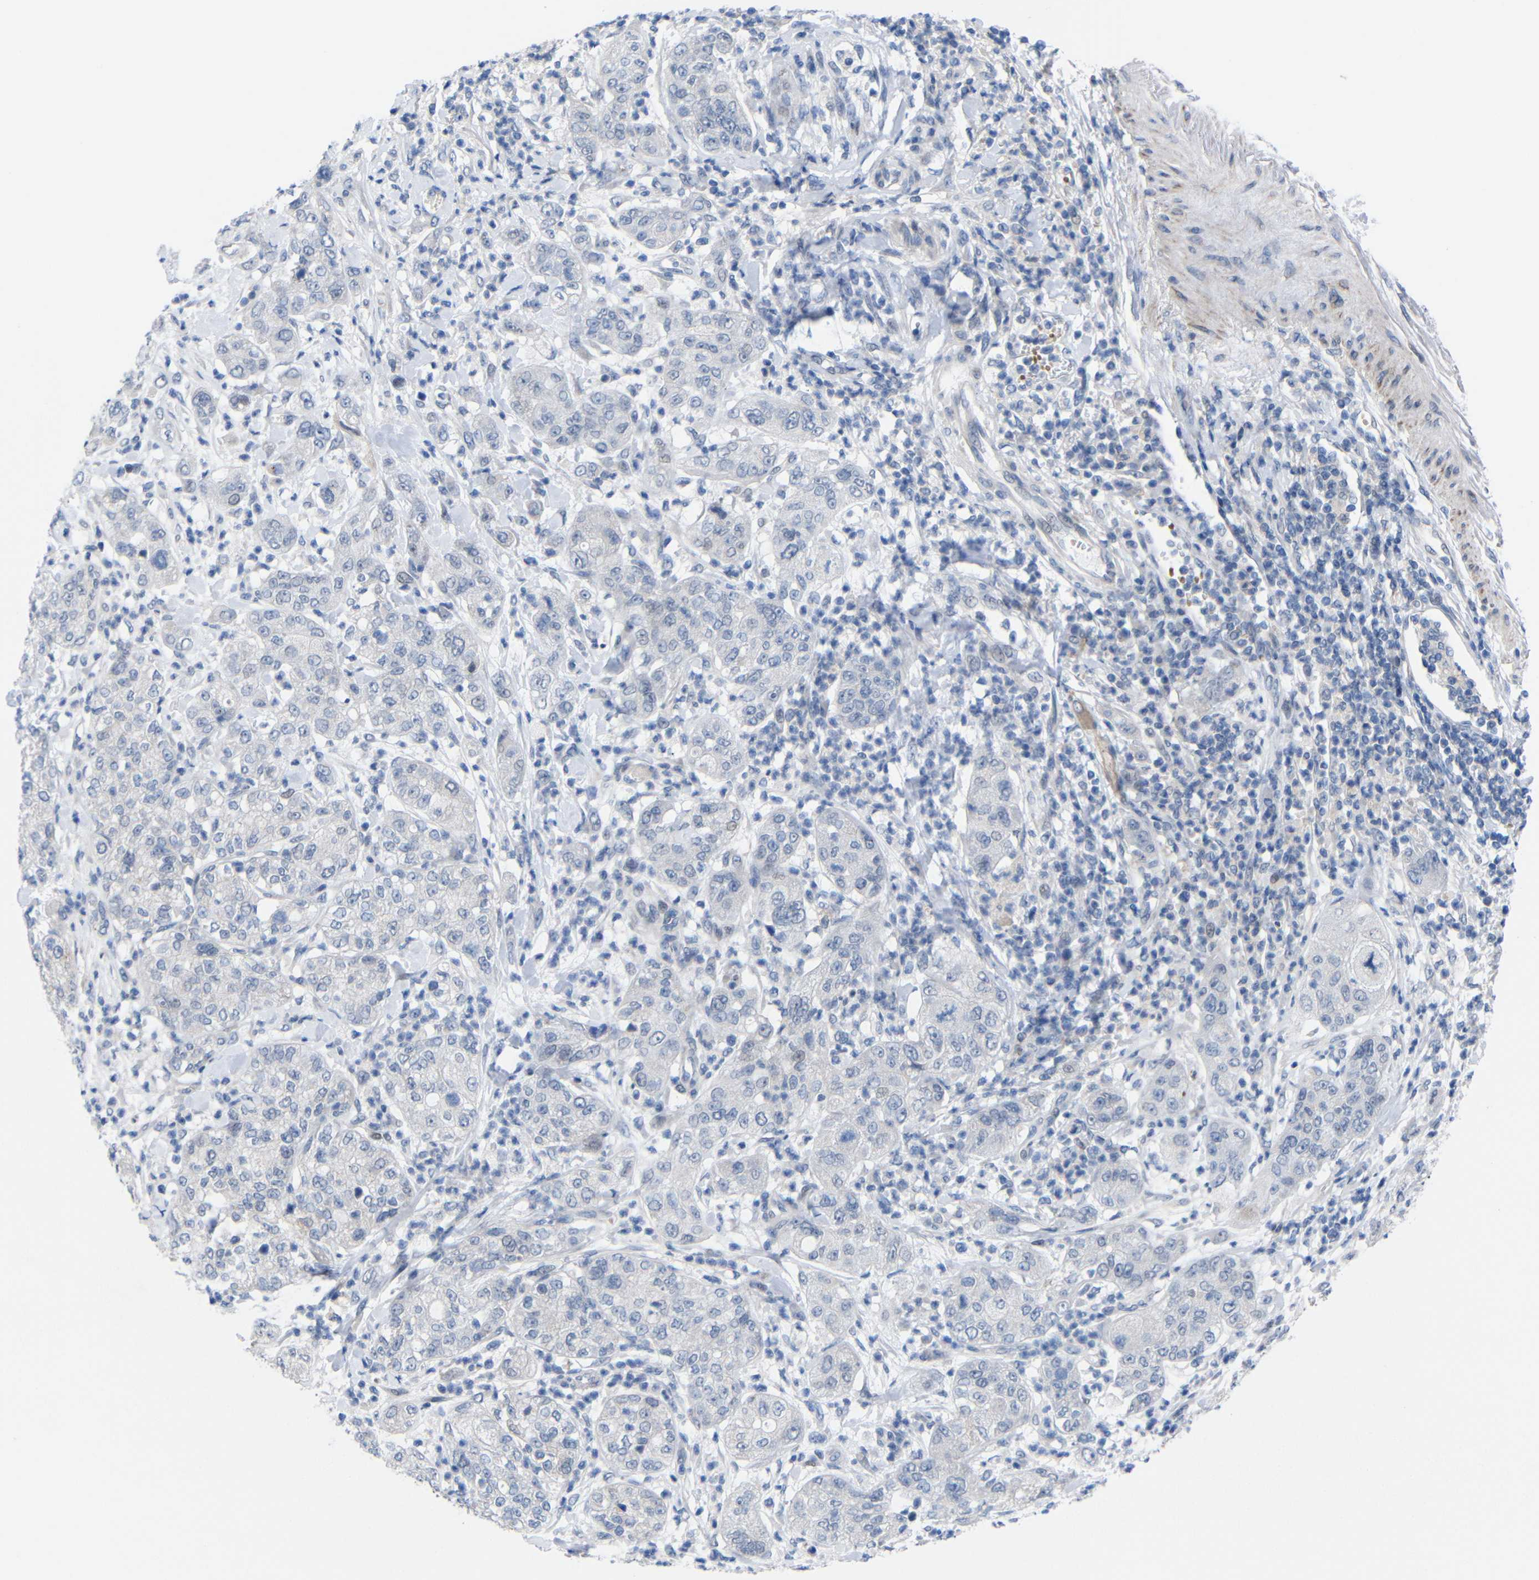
{"staining": {"intensity": "negative", "quantity": "none", "location": "none"}, "tissue": "pancreatic cancer", "cell_type": "Tumor cells", "image_type": "cancer", "snomed": [{"axis": "morphology", "description": "Adenocarcinoma, NOS"}, {"axis": "topography", "description": "Pancreas"}], "caption": "IHC of pancreatic adenocarcinoma reveals no expression in tumor cells.", "gene": "CMTM1", "patient": {"sex": "female", "age": 78}}